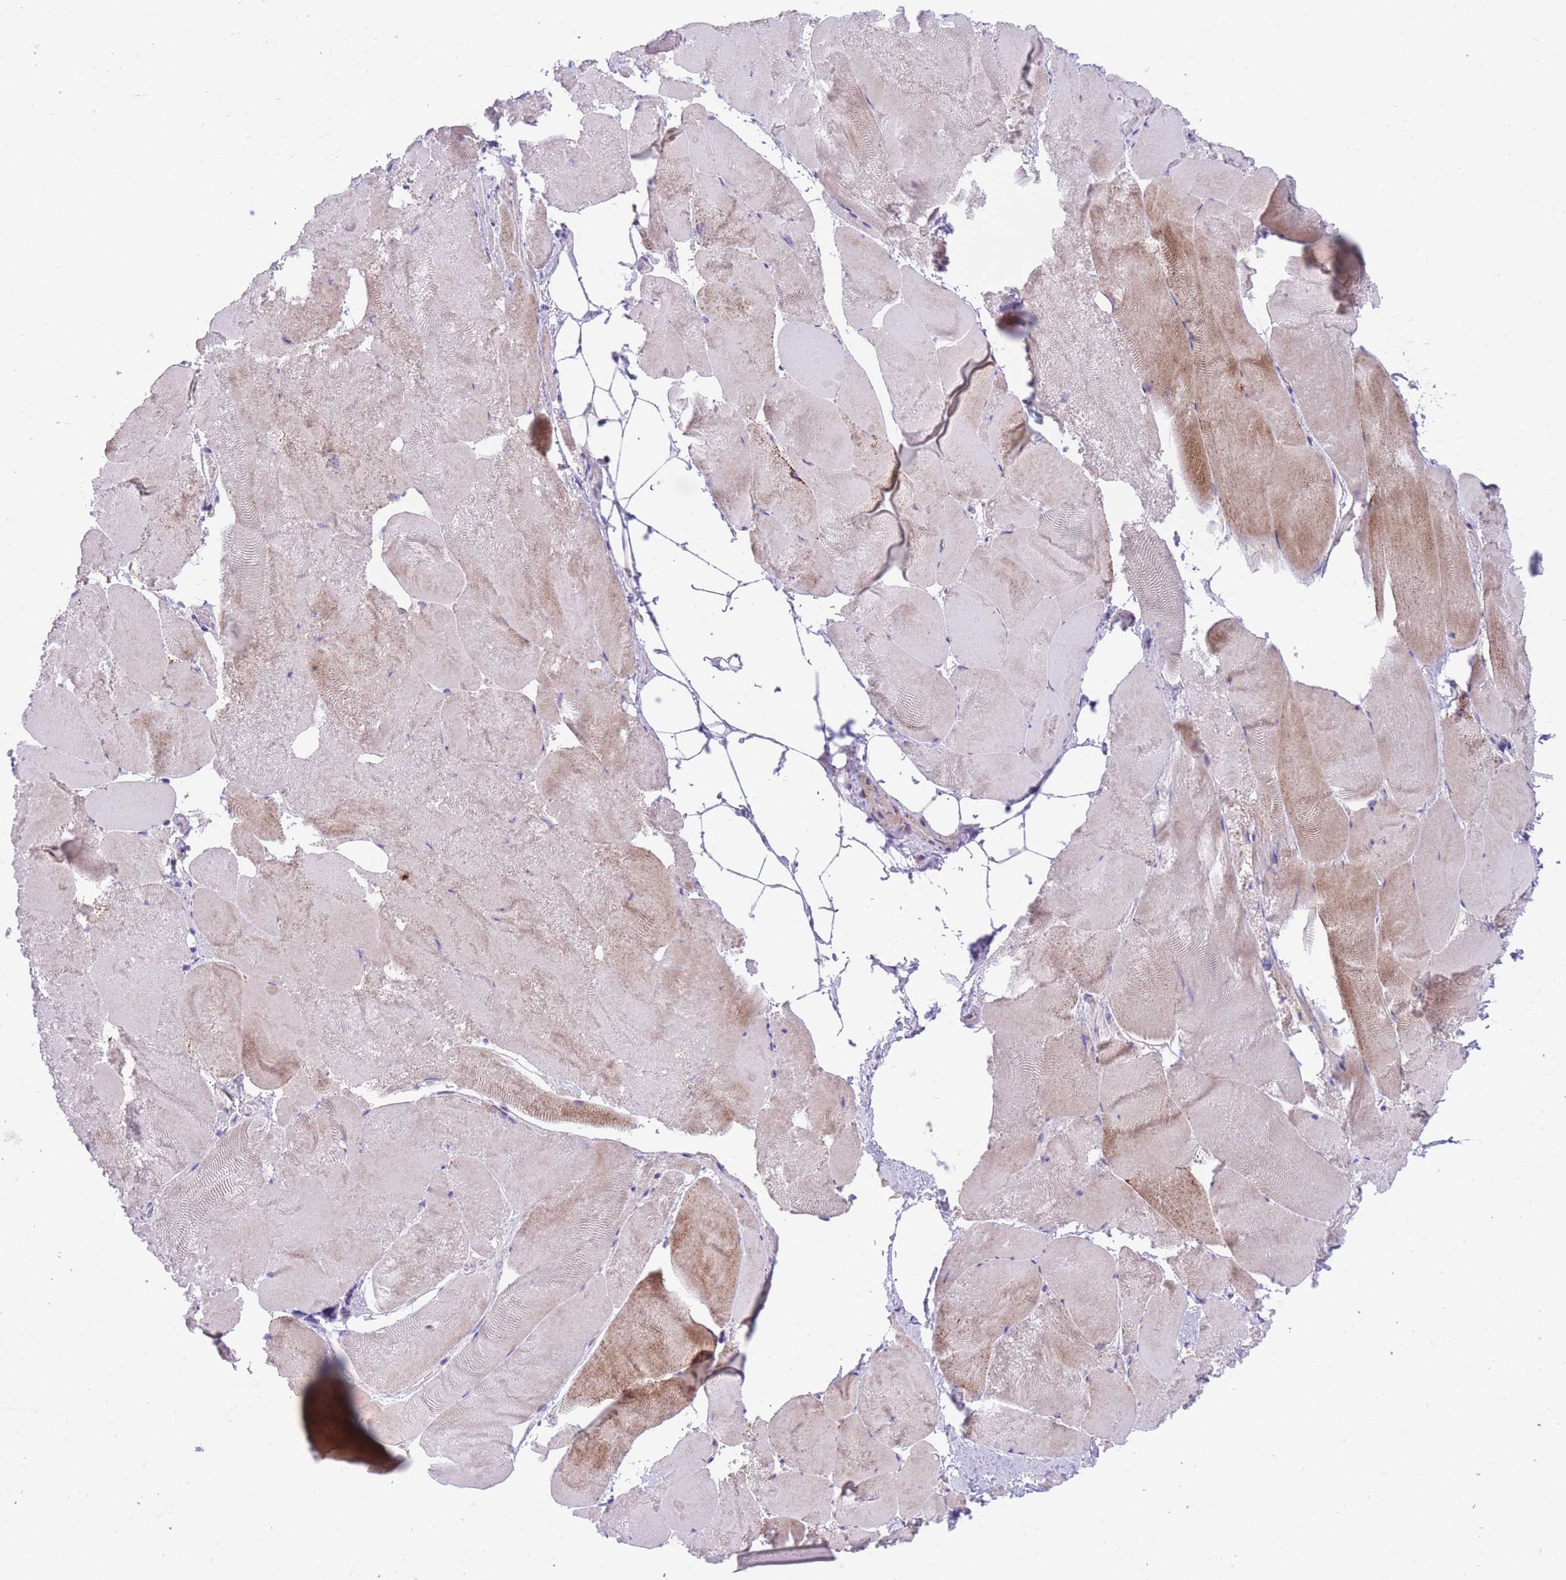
{"staining": {"intensity": "moderate", "quantity": "<25%", "location": "cytoplasmic/membranous"}, "tissue": "skeletal muscle", "cell_type": "Myocytes", "image_type": "normal", "snomed": [{"axis": "morphology", "description": "Normal tissue, NOS"}, {"axis": "topography", "description": "Skeletal muscle"}], "caption": "Approximately <25% of myocytes in unremarkable skeletal muscle display moderate cytoplasmic/membranous protein positivity as visualized by brown immunohistochemical staining.", "gene": "QTRT1", "patient": {"sex": "female", "age": 64}}